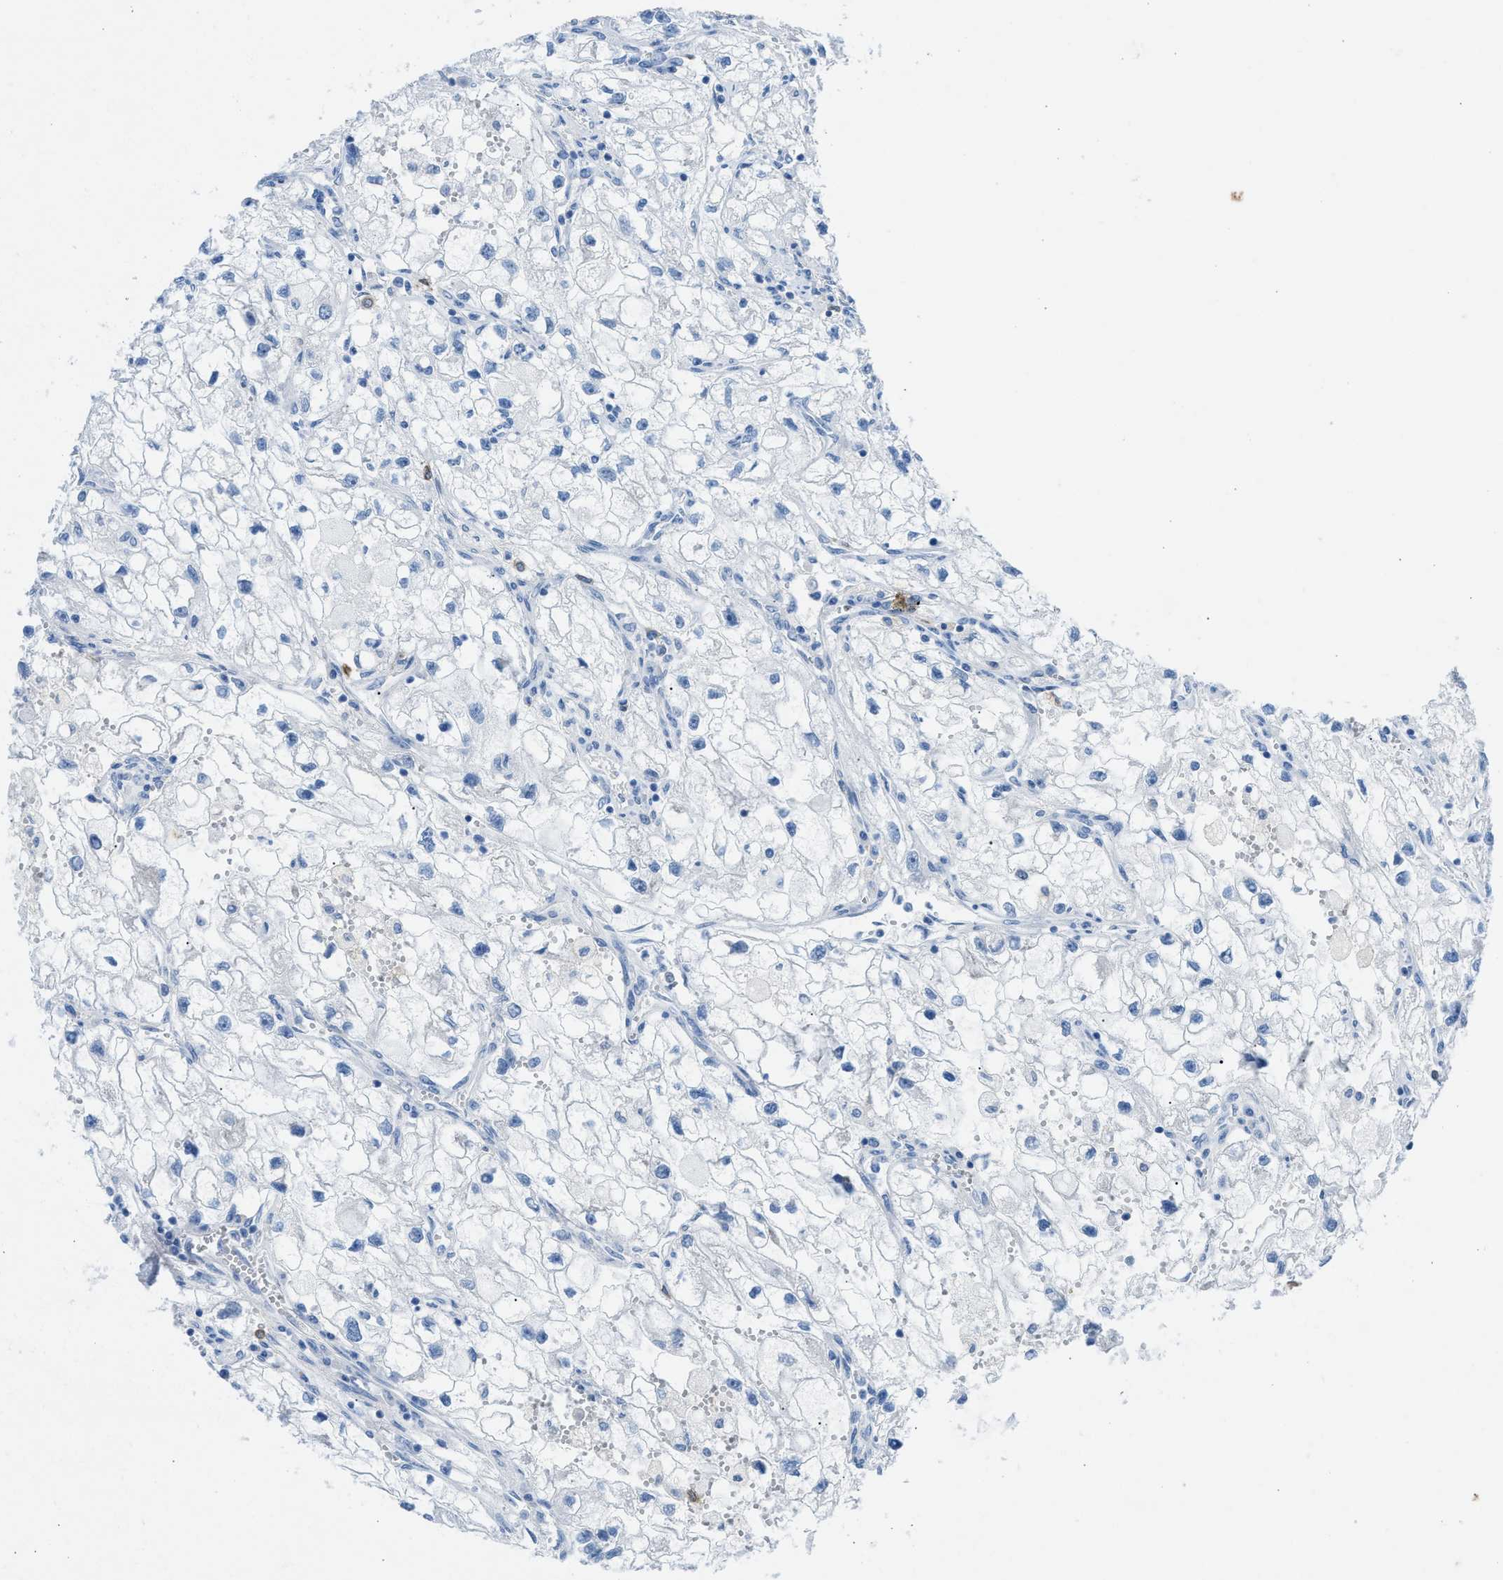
{"staining": {"intensity": "negative", "quantity": "none", "location": "none"}, "tissue": "renal cancer", "cell_type": "Tumor cells", "image_type": "cancer", "snomed": [{"axis": "morphology", "description": "Adenocarcinoma, NOS"}, {"axis": "topography", "description": "Kidney"}], "caption": "Immunohistochemical staining of renal cancer reveals no significant staining in tumor cells.", "gene": "CLEC10A", "patient": {"sex": "female", "age": 70}}